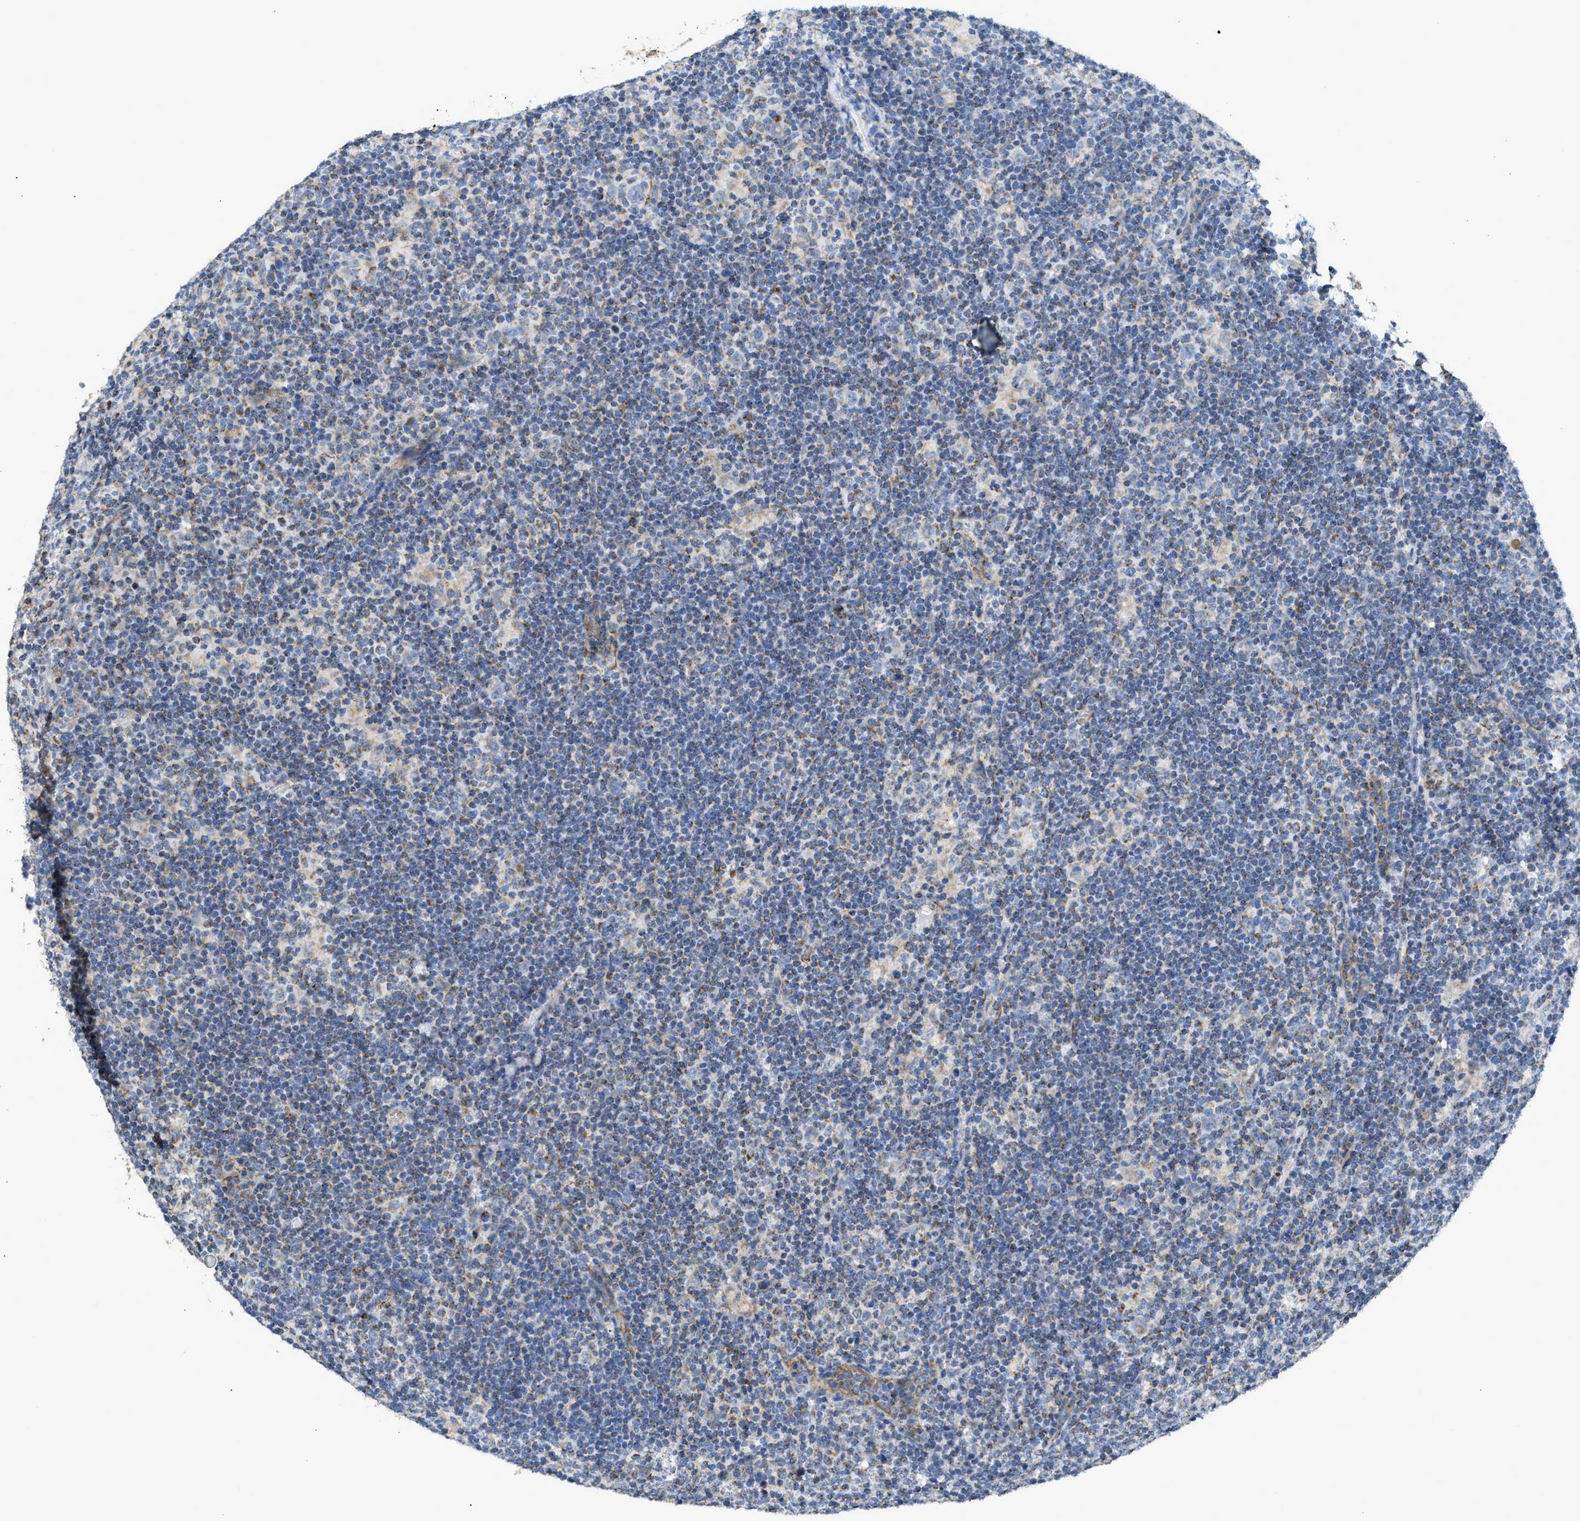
{"staining": {"intensity": "negative", "quantity": "none", "location": "none"}, "tissue": "lymphoma", "cell_type": "Tumor cells", "image_type": "cancer", "snomed": [{"axis": "morphology", "description": "Hodgkin's disease, NOS"}, {"axis": "topography", "description": "Lymph node"}], "caption": "Immunohistochemistry (IHC) image of Hodgkin's disease stained for a protein (brown), which reveals no positivity in tumor cells.", "gene": "GOT2", "patient": {"sex": "female", "age": 57}}